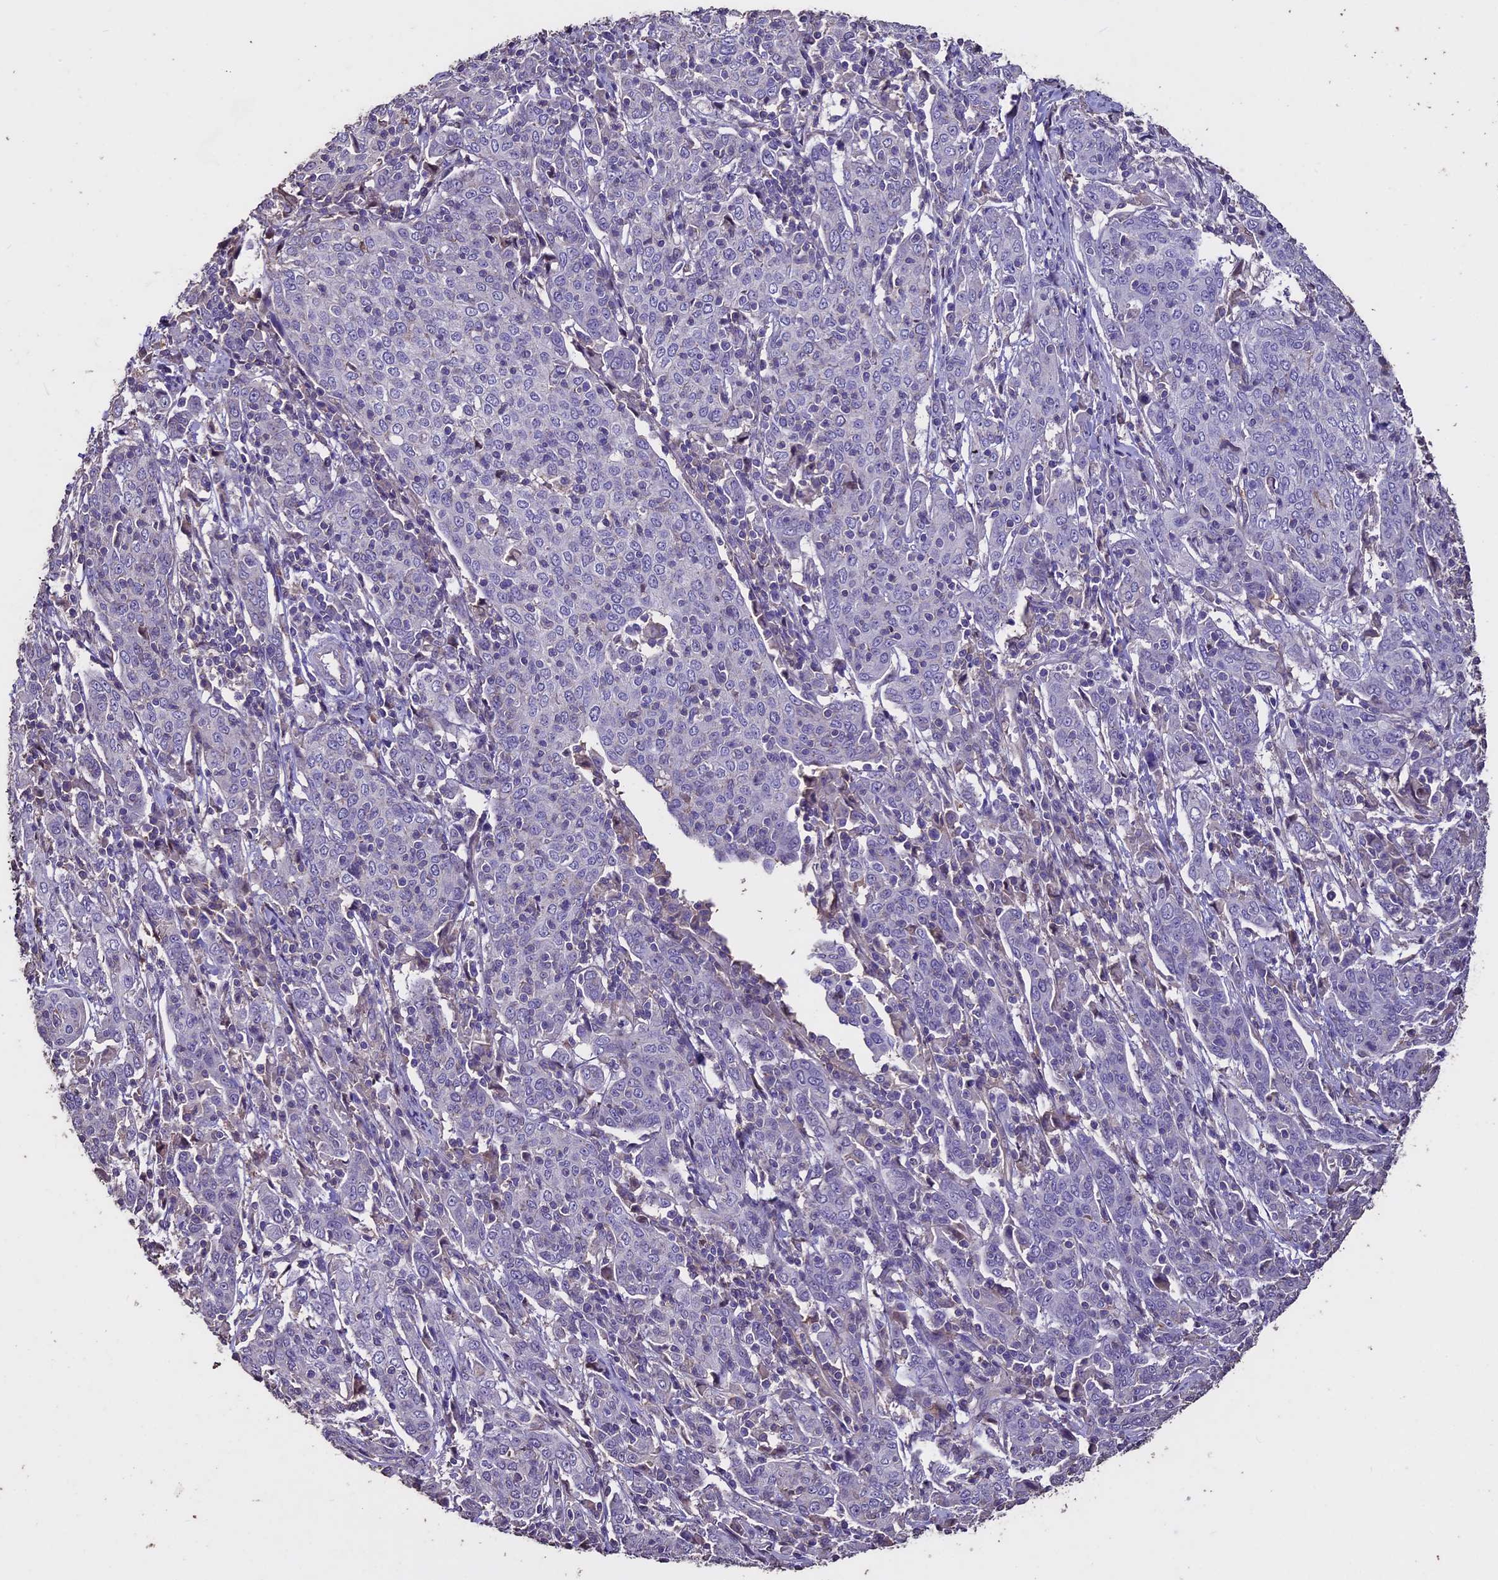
{"staining": {"intensity": "negative", "quantity": "none", "location": "none"}, "tissue": "cervical cancer", "cell_type": "Tumor cells", "image_type": "cancer", "snomed": [{"axis": "morphology", "description": "Squamous cell carcinoma, NOS"}, {"axis": "topography", "description": "Cervix"}], "caption": "The photomicrograph displays no staining of tumor cells in cervical cancer.", "gene": "USB1", "patient": {"sex": "female", "age": 67}}